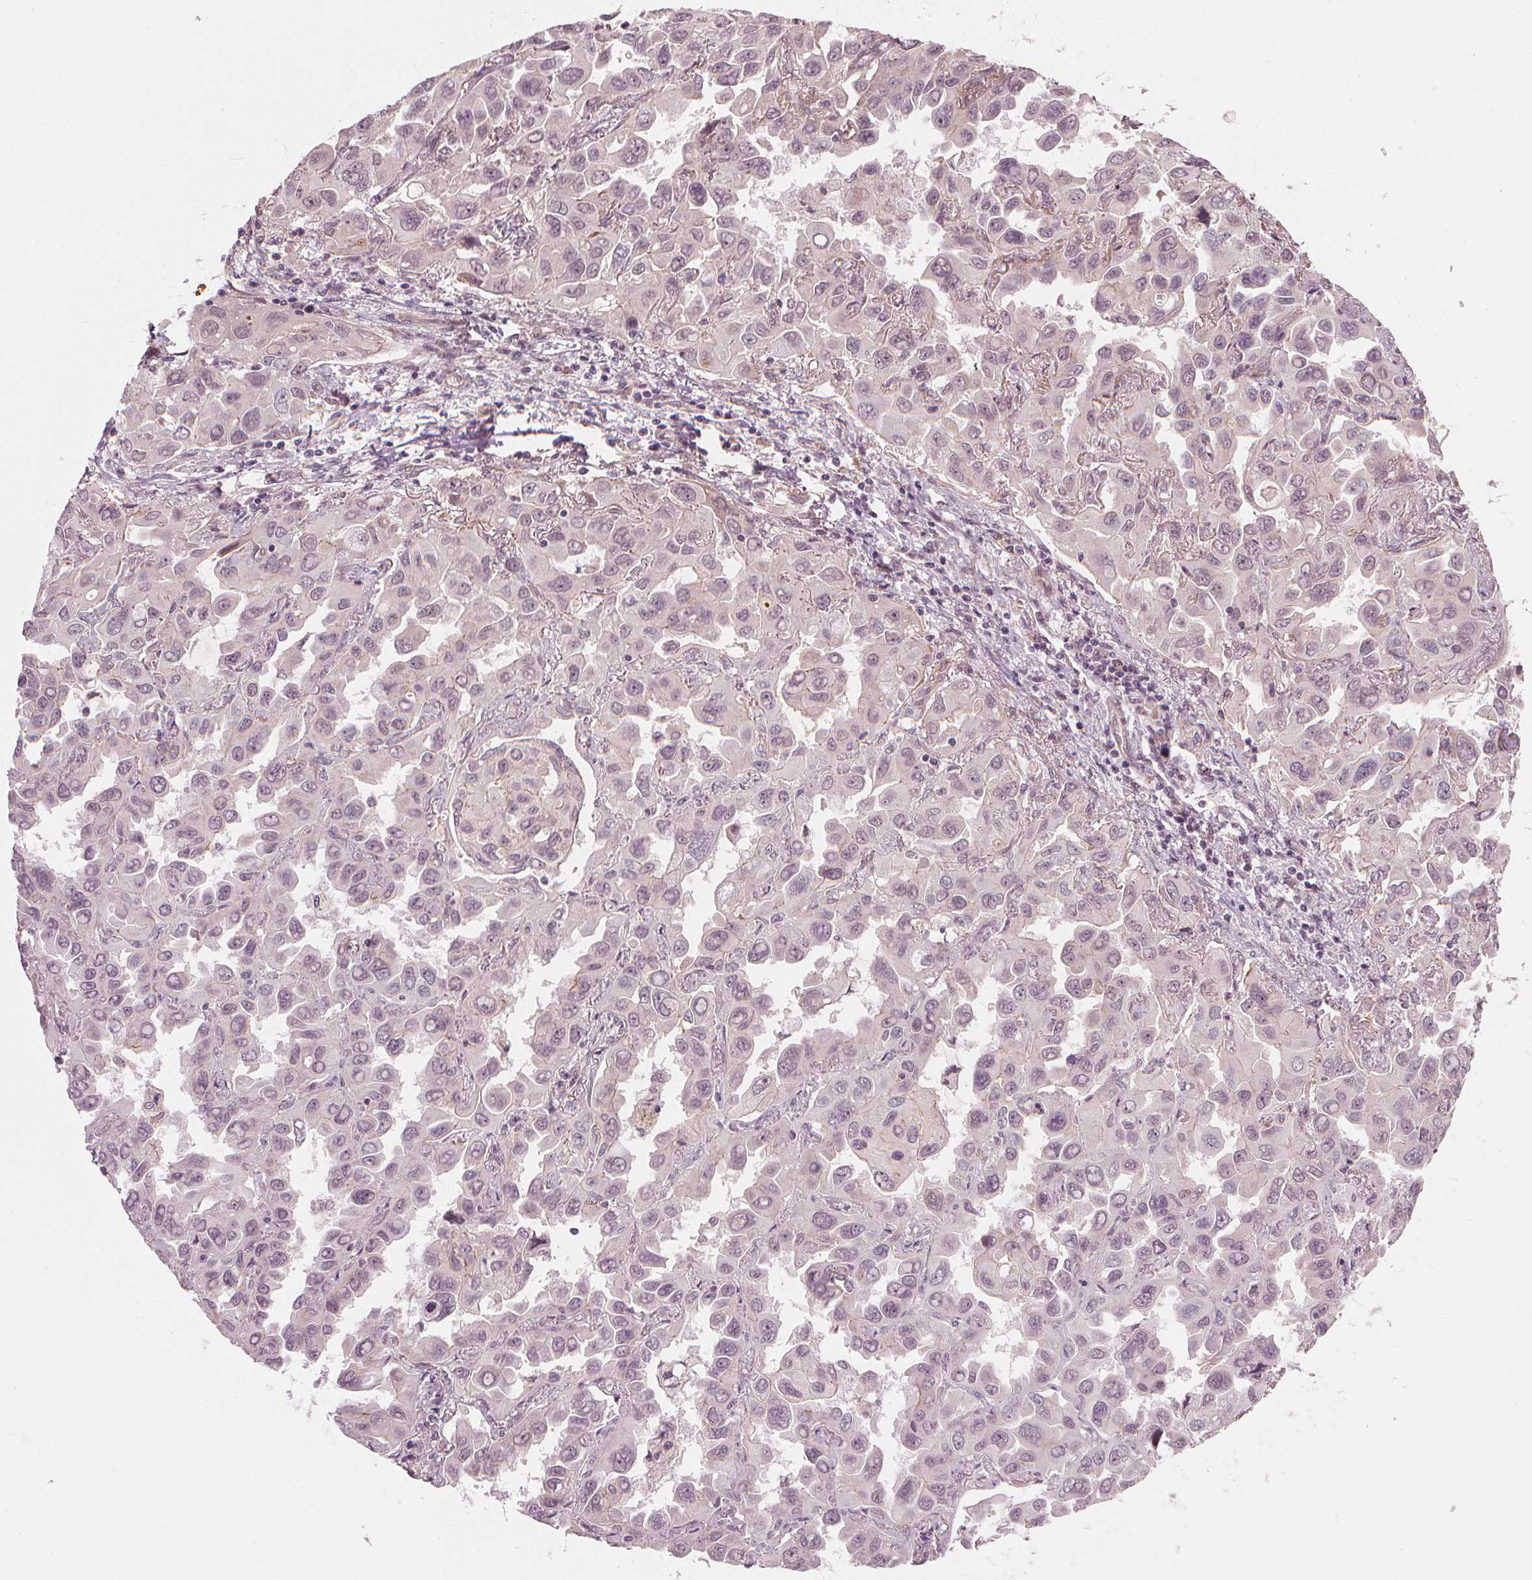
{"staining": {"intensity": "moderate", "quantity": "<25%", "location": "cytoplasmic/membranous,nuclear"}, "tissue": "lung cancer", "cell_type": "Tumor cells", "image_type": "cancer", "snomed": [{"axis": "morphology", "description": "Adenocarcinoma, NOS"}, {"axis": "topography", "description": "Lung"}], "caption": "An image of adenocarcinoma (lung) stained for a protein displays moderate cytoplasmic/membranous and nuclear brown staining in tumor cells.", "gene": "CLBA1", "patient": {"sex": "male", "age": 64}}